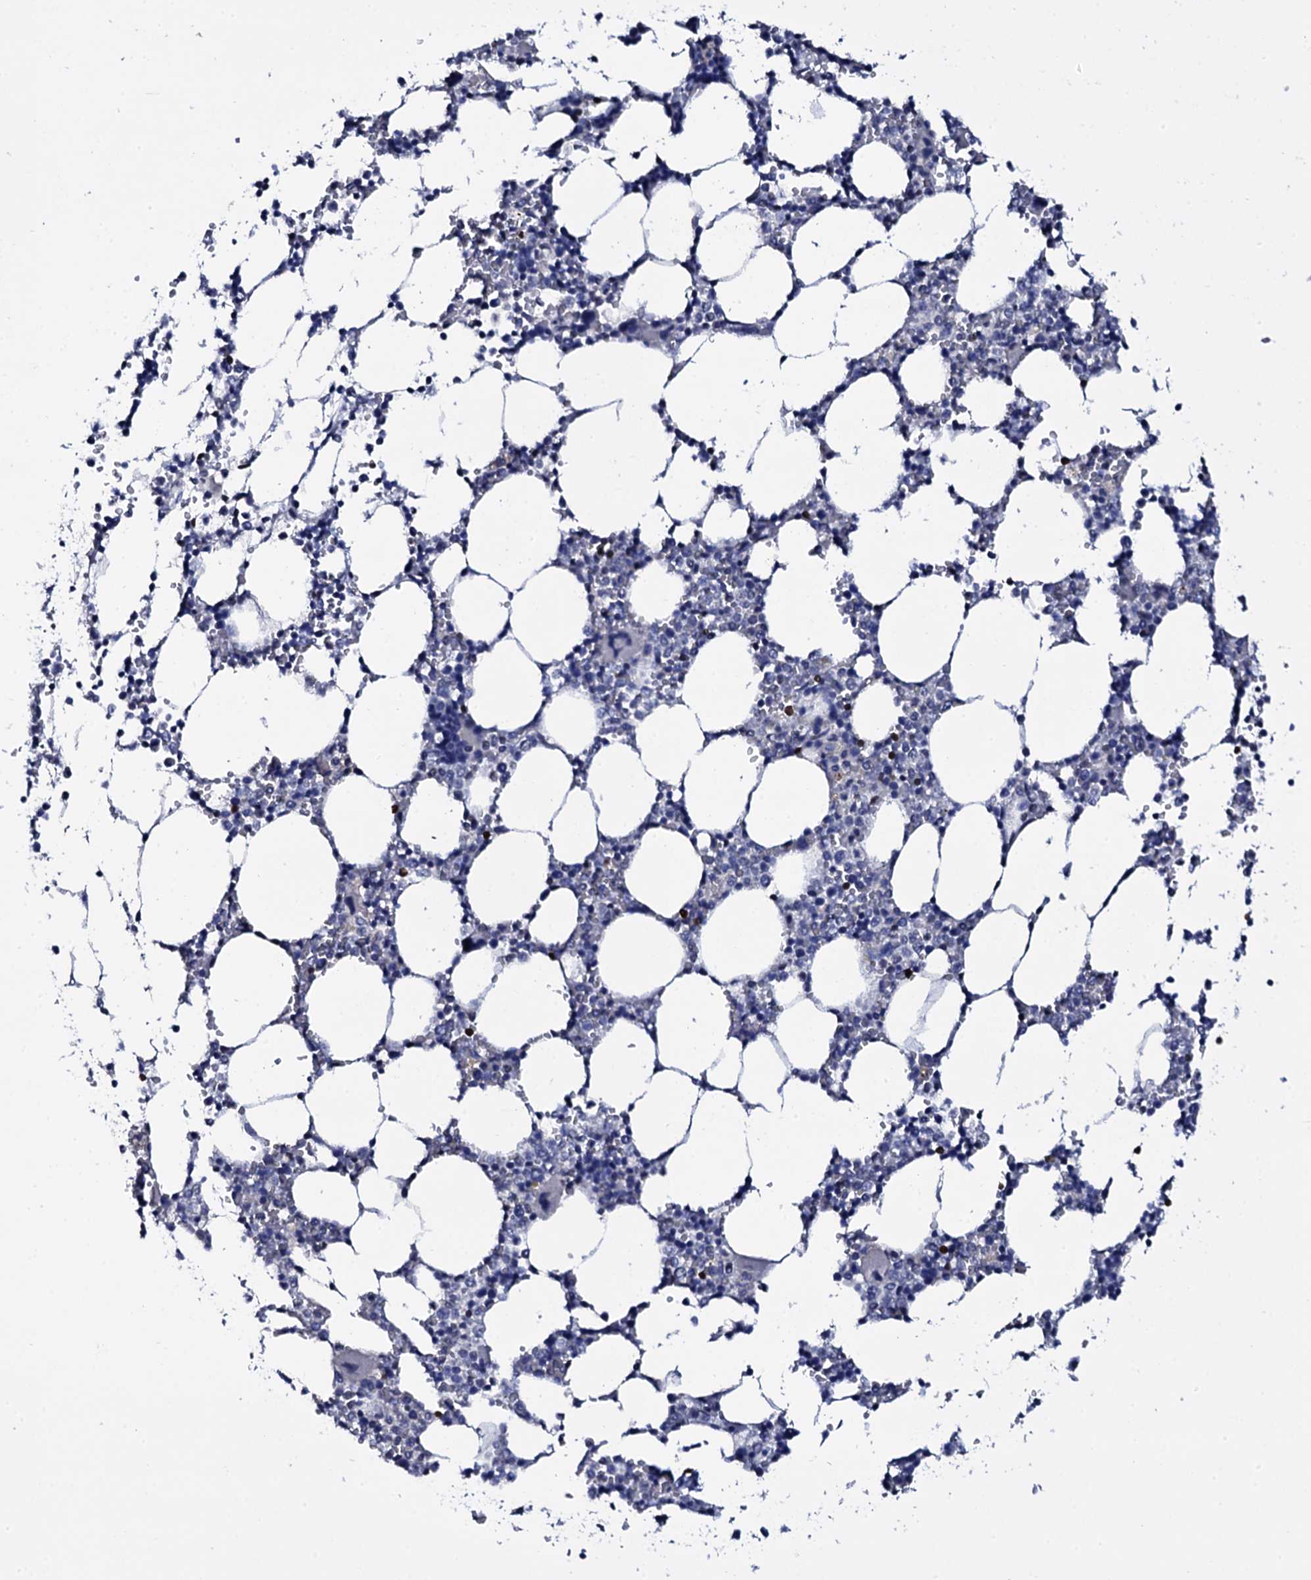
{"staining": {"intensity": "negative", "quantity": "none", "location": "none"}, "tissue": "bone marrow", "cell_type": "Hematopoietic cells", "image_type": "normal", "snomed": [{"axis": "morphology", "description": "Normal tissue, NOS"}, {"axis": "topography", "description": "Bone marrow"}], "caption": "An IHC micrograph of normal bone marrow is shown. There is no staining in hematopoietic cells of bone marrow. (Immunohistochemistry (ihc), brightfield microscopy, high magnification).", "gene": "NPM2", "patient": {"sex": "male", "age": 64}}